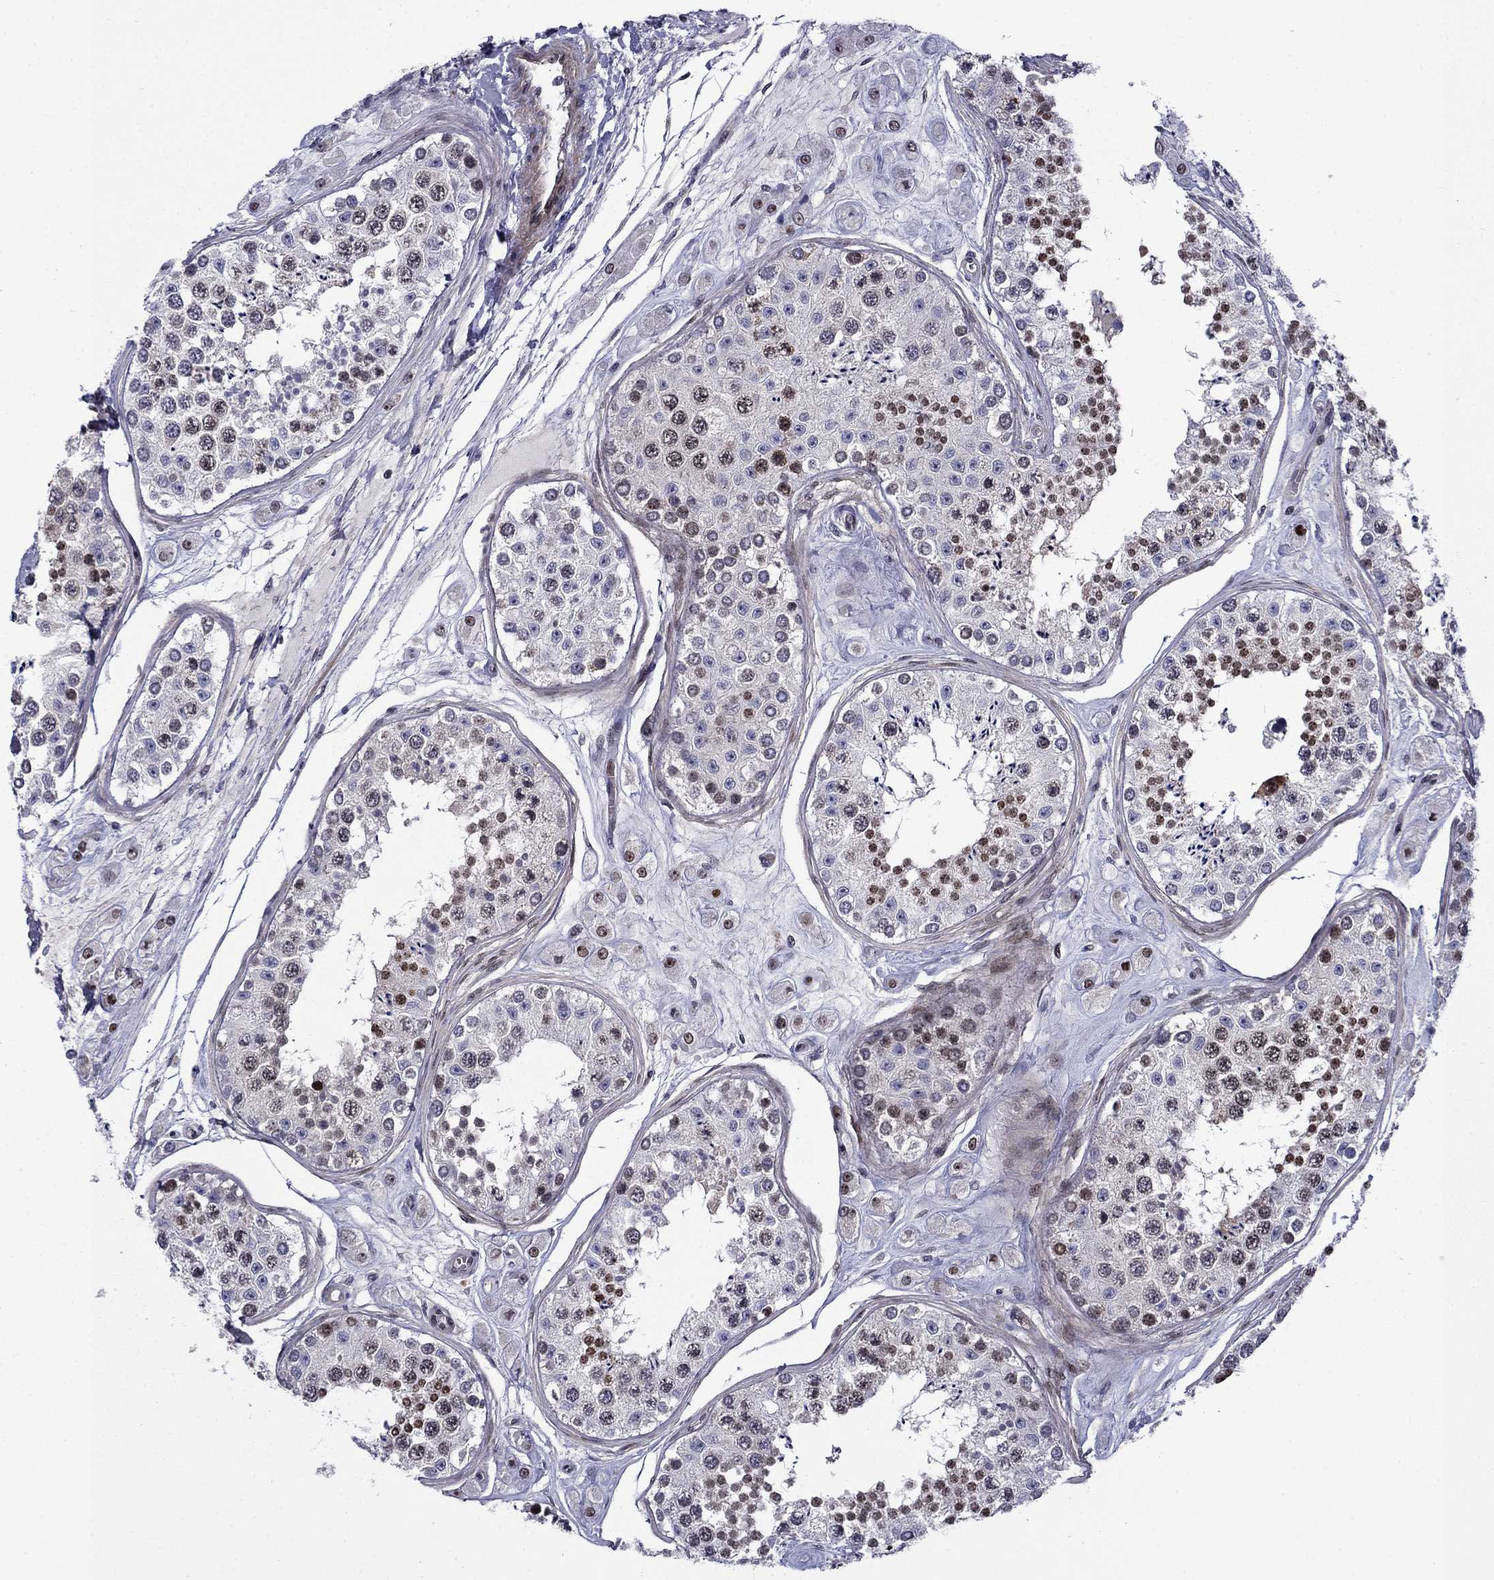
{"staining": {"intensity": "strong", "quantity": ">75%", "location": "nuclear"}, "tissue": "testis", "cell_type": "Cells in seminiferous ducts", "image_type": "normal", "snomed": [{"axis": "morphology", "description": "Normal tissue, NOS"}, {"axis": "topography", "description": "Testis"}], "caption": "Immunohistochemistry of normal testis displays high levels of strong nuclear staining in about >75% of cells in seminiferous ducts.", "gene": "SURF2", "patient": {"sex": "male", "age": 25}}